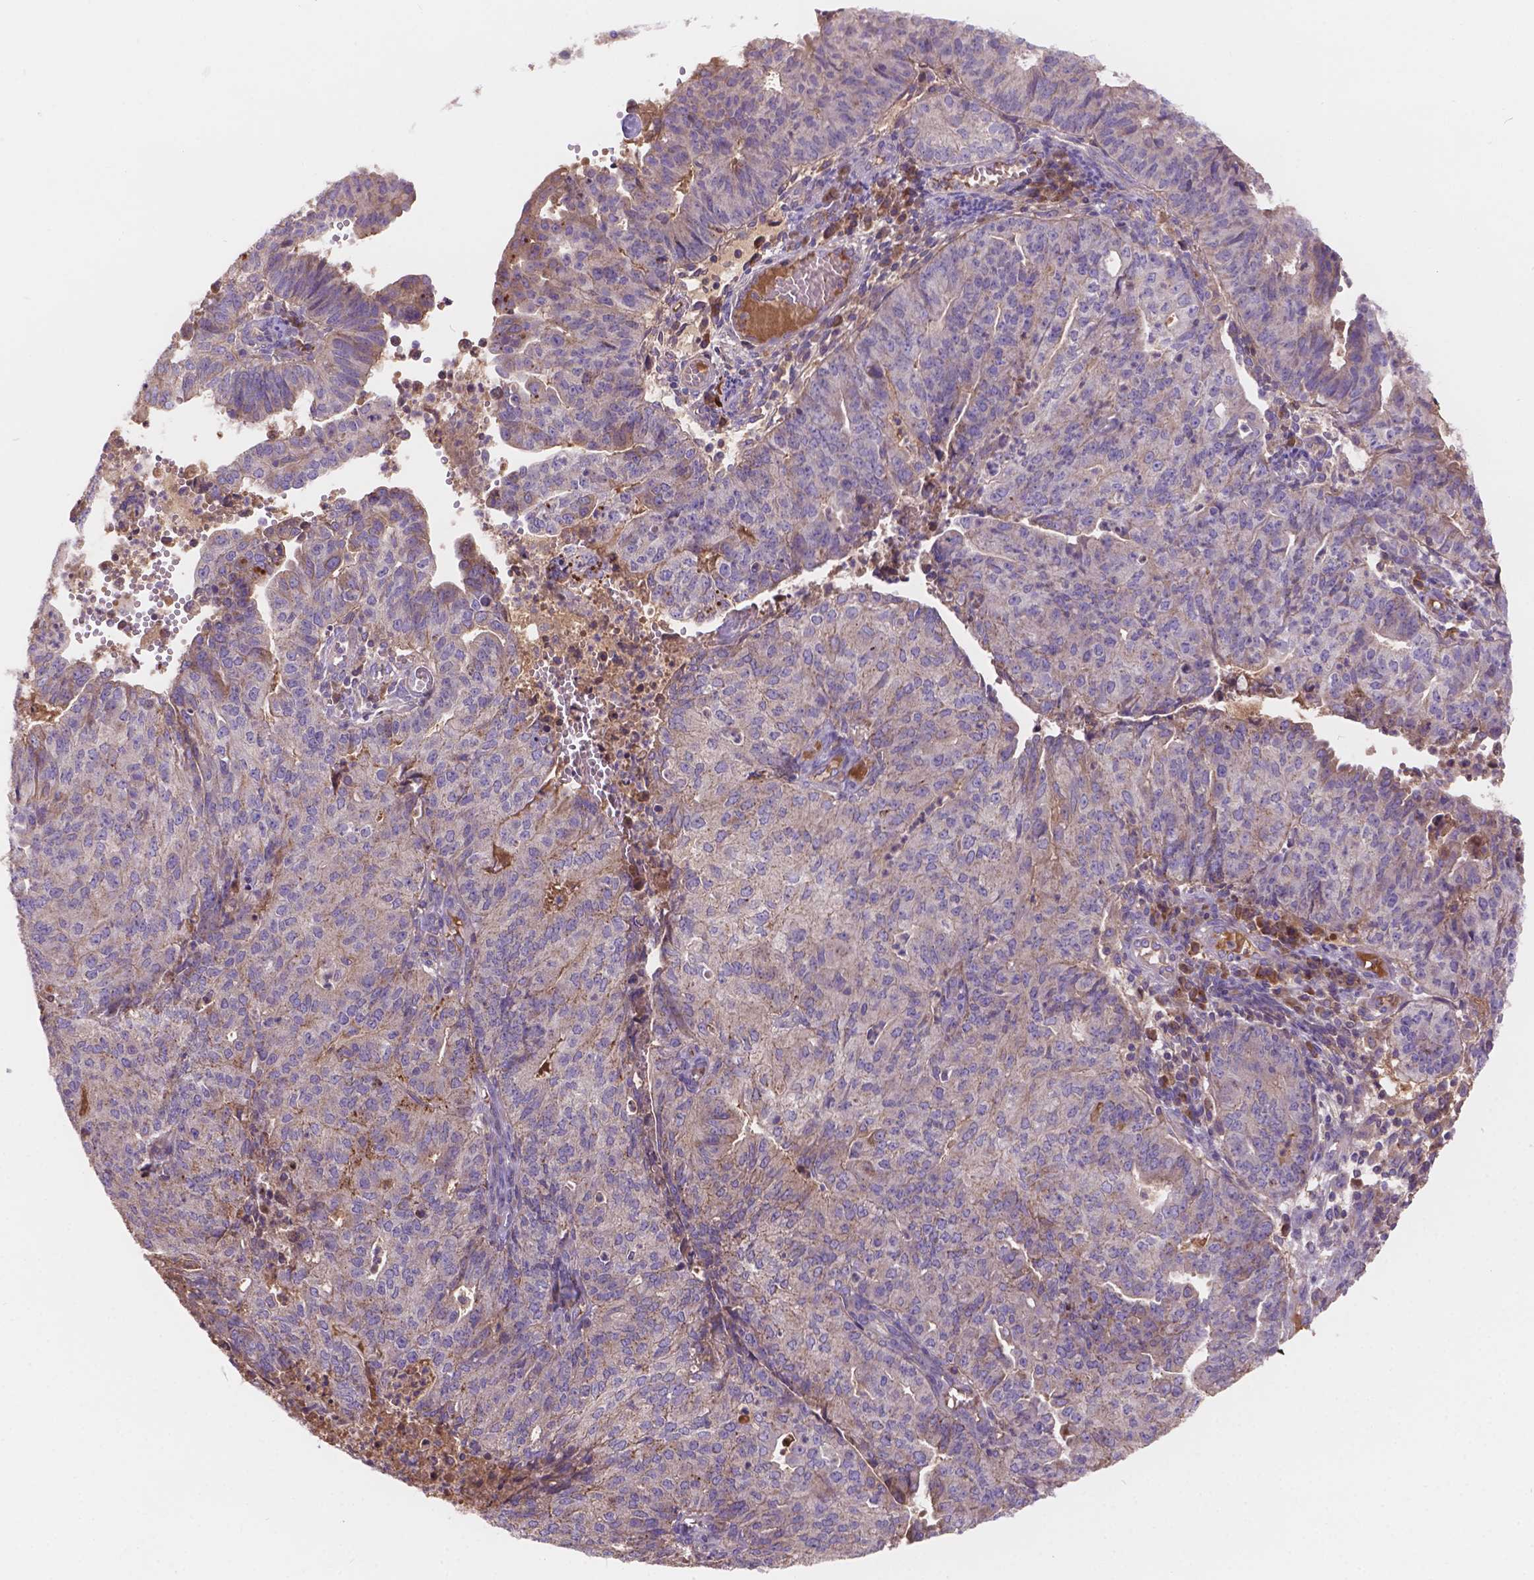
{"staining": {"intensity": "weak", "quantity": ">75%", "location": "cytoplasmic/membranous"}, "tissue": "endometrial cancer", "cell_type": "Tumor cells", "image_type": "cancer", "snomed": [{"axis": "morphology", "description": "Adenocarcinoma, NOS"}, {"axis": "topography", "description": "Endometrium"}], "caption": "Weak cytoplasmic/membranous staining for a protein is identified in about >75% of tumor cells of endometrial adenocarcinoma using immunohistochemistry (IHC).", "gene": "CDK10", "patient": {"sex": "female", "age": 82}}